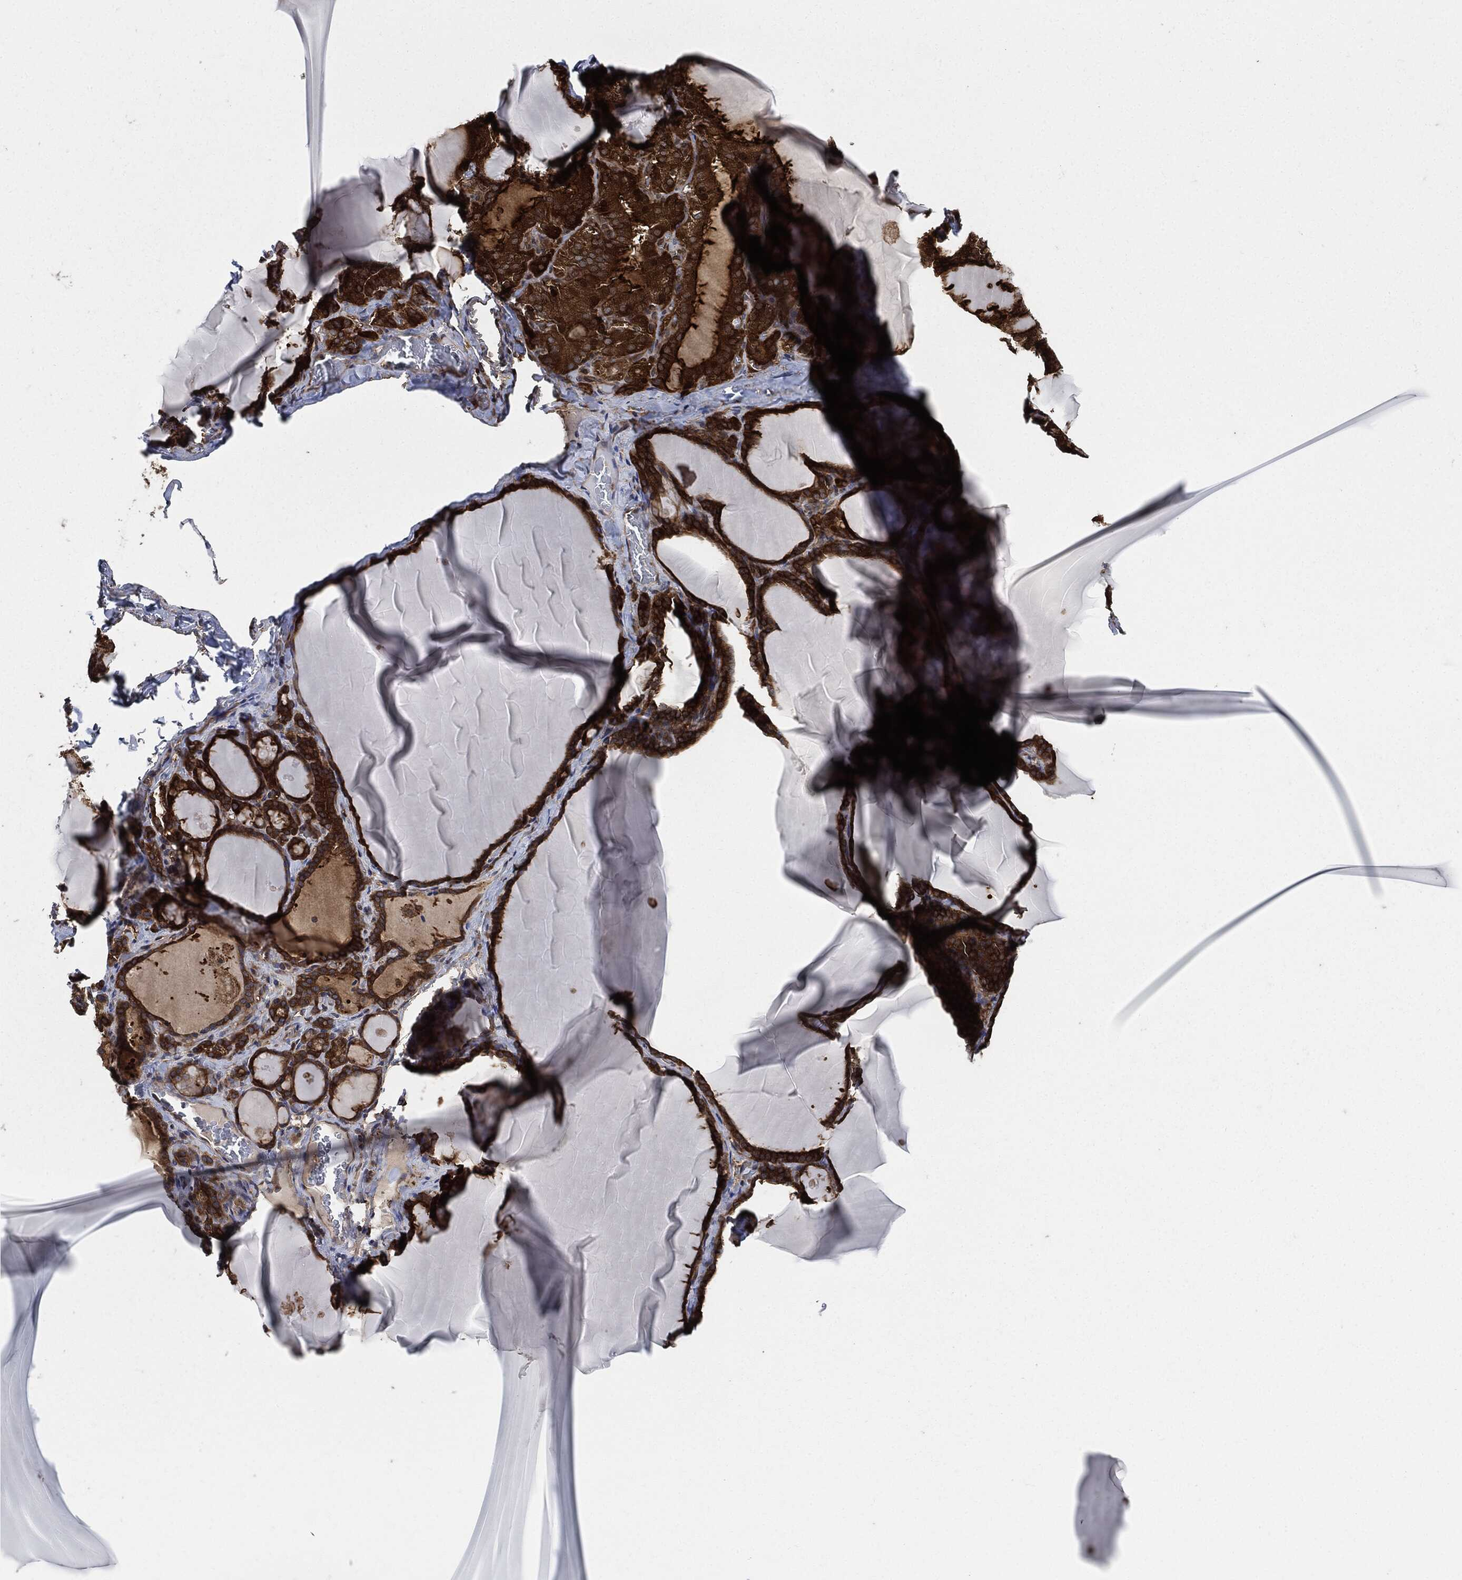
{"staining": {"intensity": "strong", "quantity": ">75%", "location": "cytoplasmic/membranous"}, "tissue": "thyroid gland", "cell_type": "Glandular cells", "image_type": "normal", "snomed": [{"axis": "morphology", "description": "Normal tissue, NOS"}, {"axis": "morphology", "description": "Hyperplasia, NOS"}, {"axis": "topography", "description": "Thyroid gland"}], "caption": "This image exhibits normal thyroid gland stained with immunohistochemistry (IHC) to label a protein in brown. The cytoplasmic/membranous of glandular cells show strong positivity for the protein. Nuclei are counter-stained blue.", "gene": "XPNPEP1", "patient": {"sex": "female", "age": 27}}